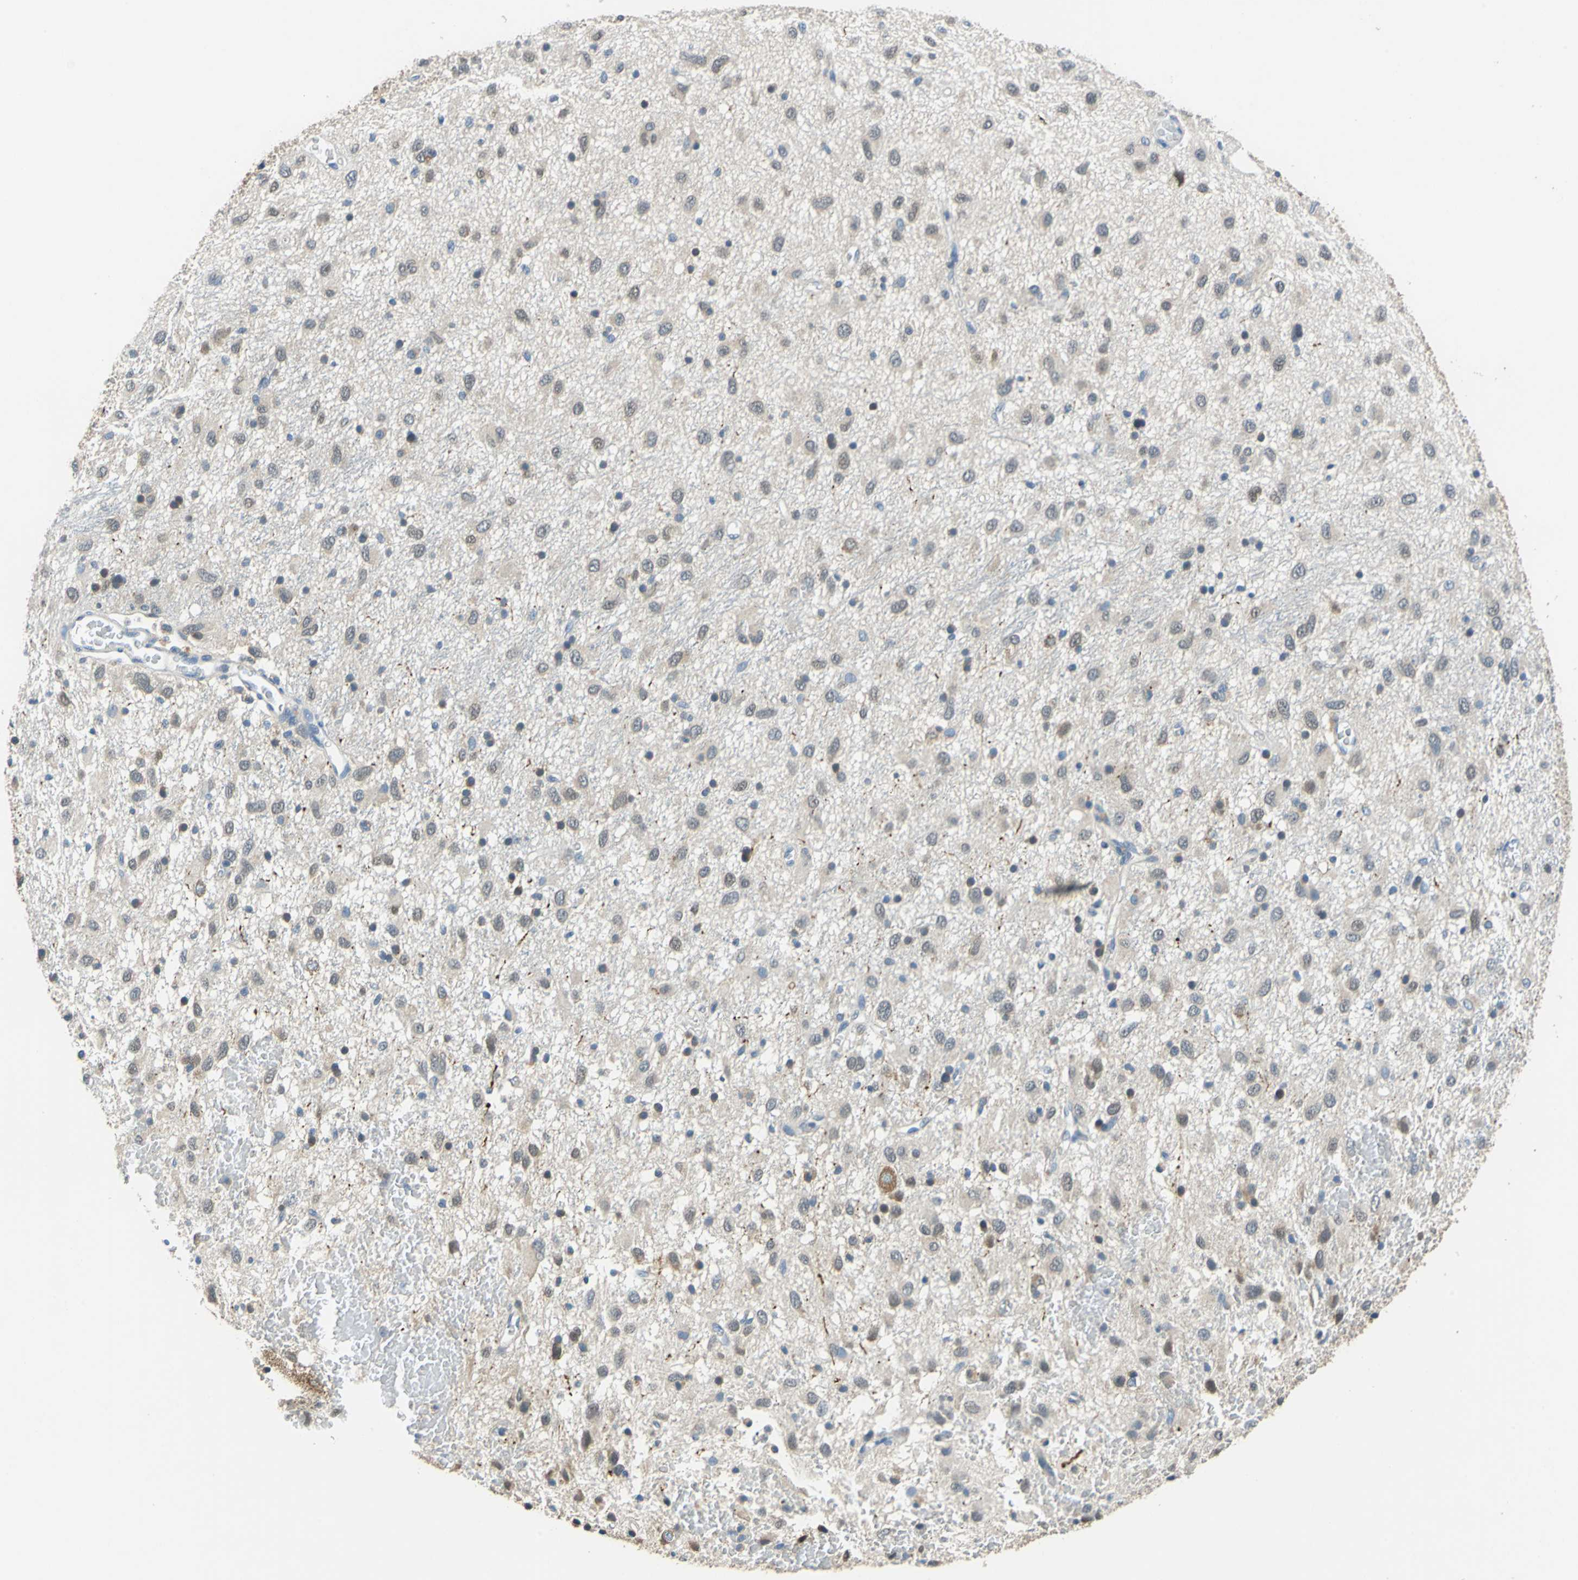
{"staining": {"intensity": "weak", "quantity": ">75%", "location": "cytoplasmic/membranous"}, "tissue": "glioma", "cell_type": "Tumor cells", "image_type": "cancer", "snomed": [{"axis": "morphology", "description": "Glioma, malignant, Low grade"}, {"axis": "topography", "description": "Brain"}], "caption": "Protein expression by IHC reveals weak cytoplasmic/membranous positivity in approximately >75% of tumor cells in glioma.", "gene": "CPA3", "patient": {"sex": "male", "age": 77}}